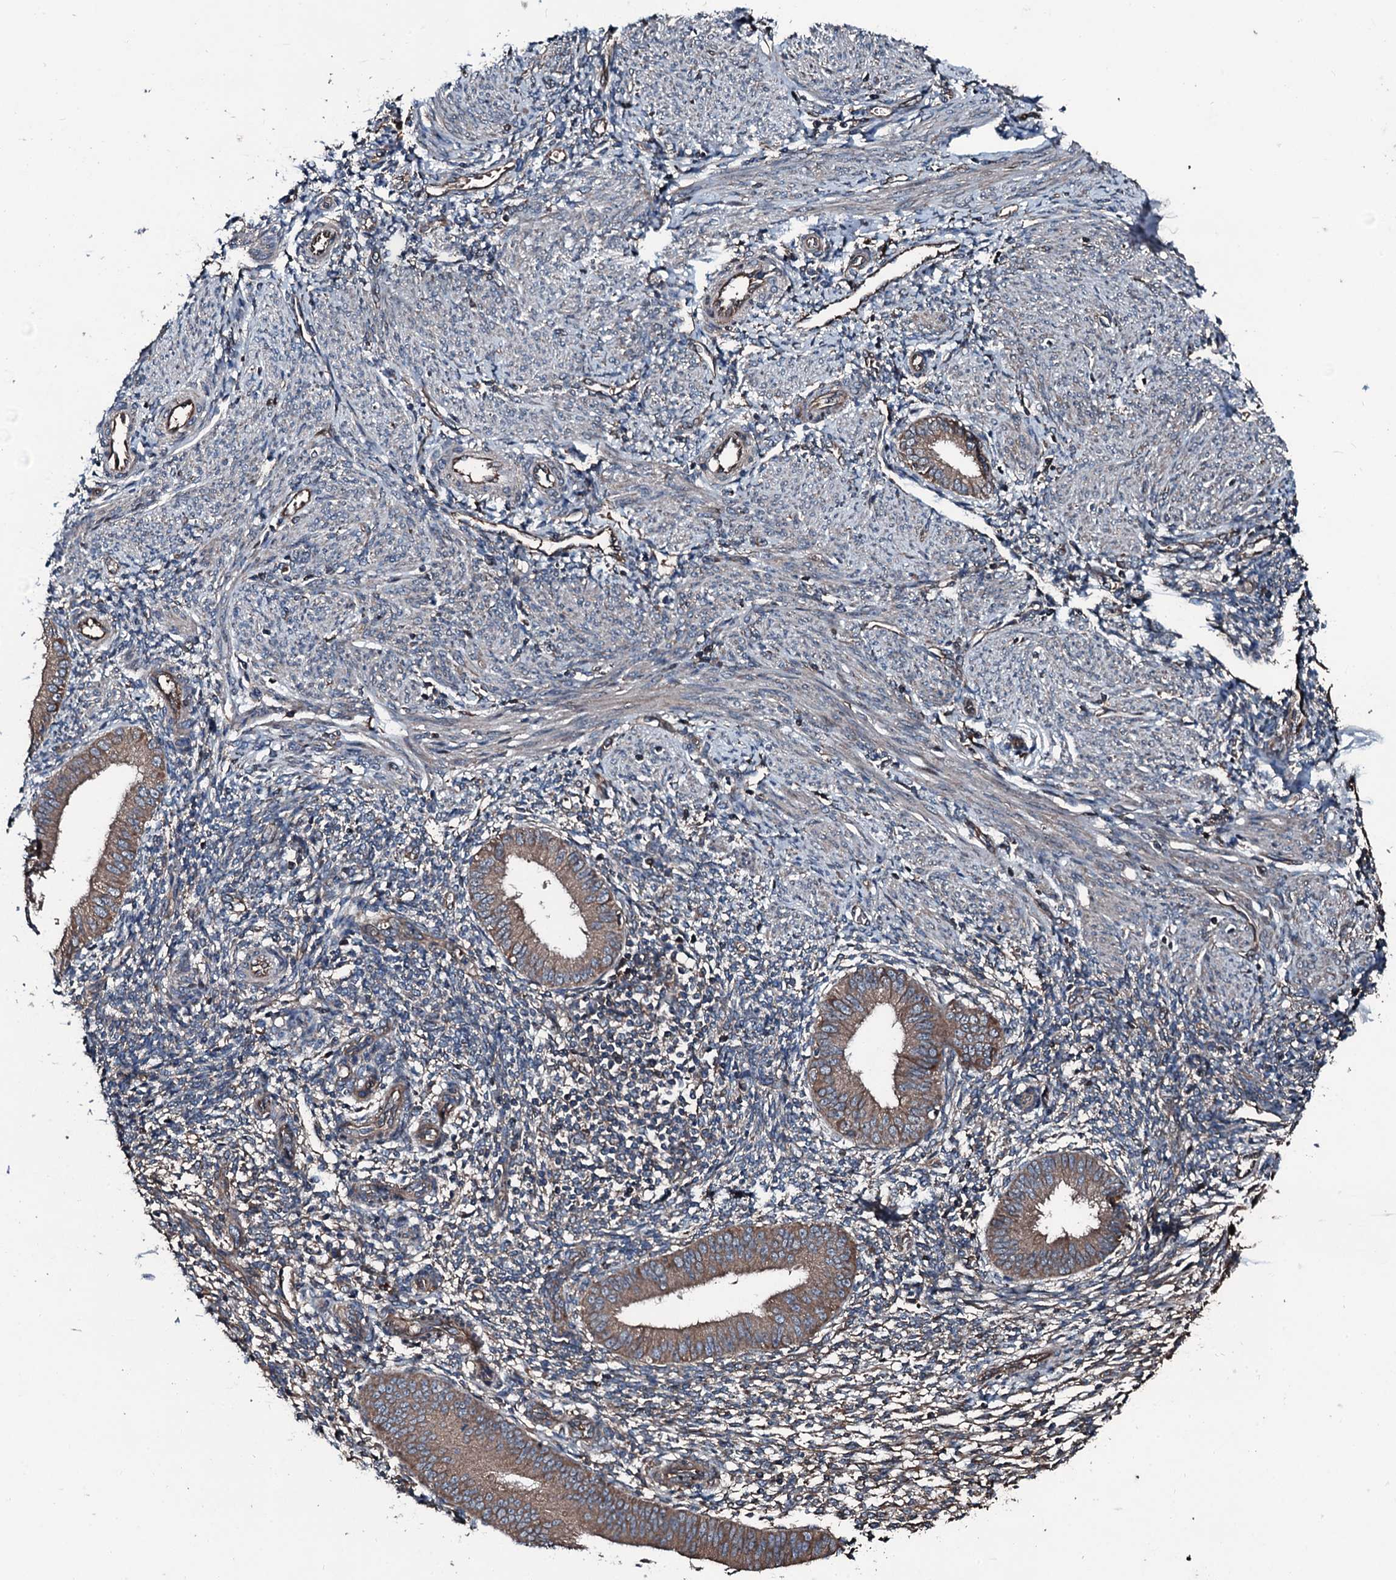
{"staining": {"intensity": "weak", "quantity": "<25%", "location": "cytoplasmic/membranous"}, "tissue": "endometrium", "cell_type": "Cells in endometrial stroma", "image_type": "normal", "snomed": [{"axis": "morphology", "description": "Normal tissue, NOS"}, {"axis": "topography", "description": "Uterus"}, {"axis": "topography", "description": "Endometrium"}], "caption": "Image shows no significant protein staining in cells in endometrial stroma of normal endometrium.", "gene": "AARS1", "patient": {"sex": "female", "age": 48}}